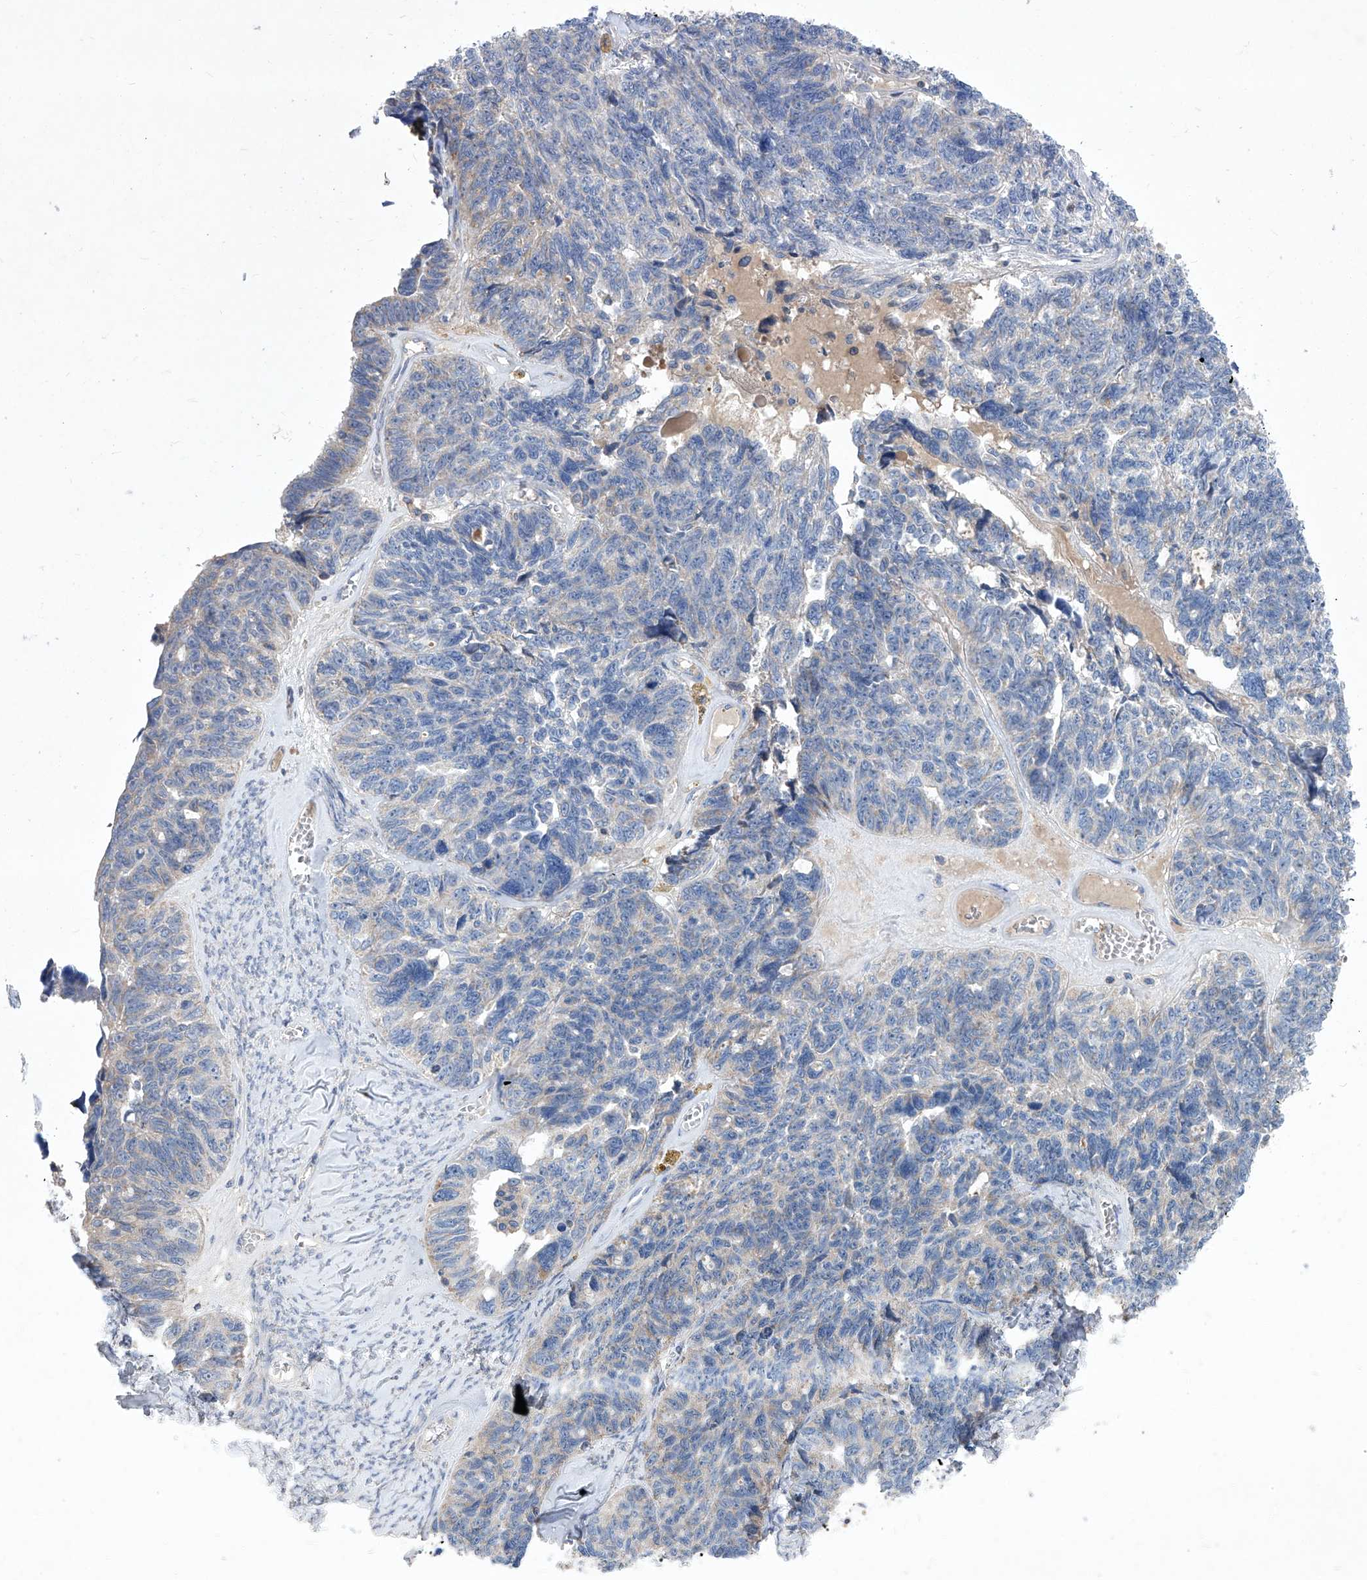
{"staining": {"intensity": "negative", "quantity": "none", "location": "none"}, "tissue": "ovarian cancer", "cell_type": "Tumor cells", "image_type": "cancer", "snomed": [{"axis": "morphology", "description": "Cystadenocarcinoma, serous, NOS"}, {"axis": "topography", "description": "Ovary"}], "caption": "Micrograph shows no protein staining in tumor cells of ovarian cancer (serous cystadenocarcinoma) tissue.", "gene": "EPHA8", "patient": {"sex": "female", "age": 79}}